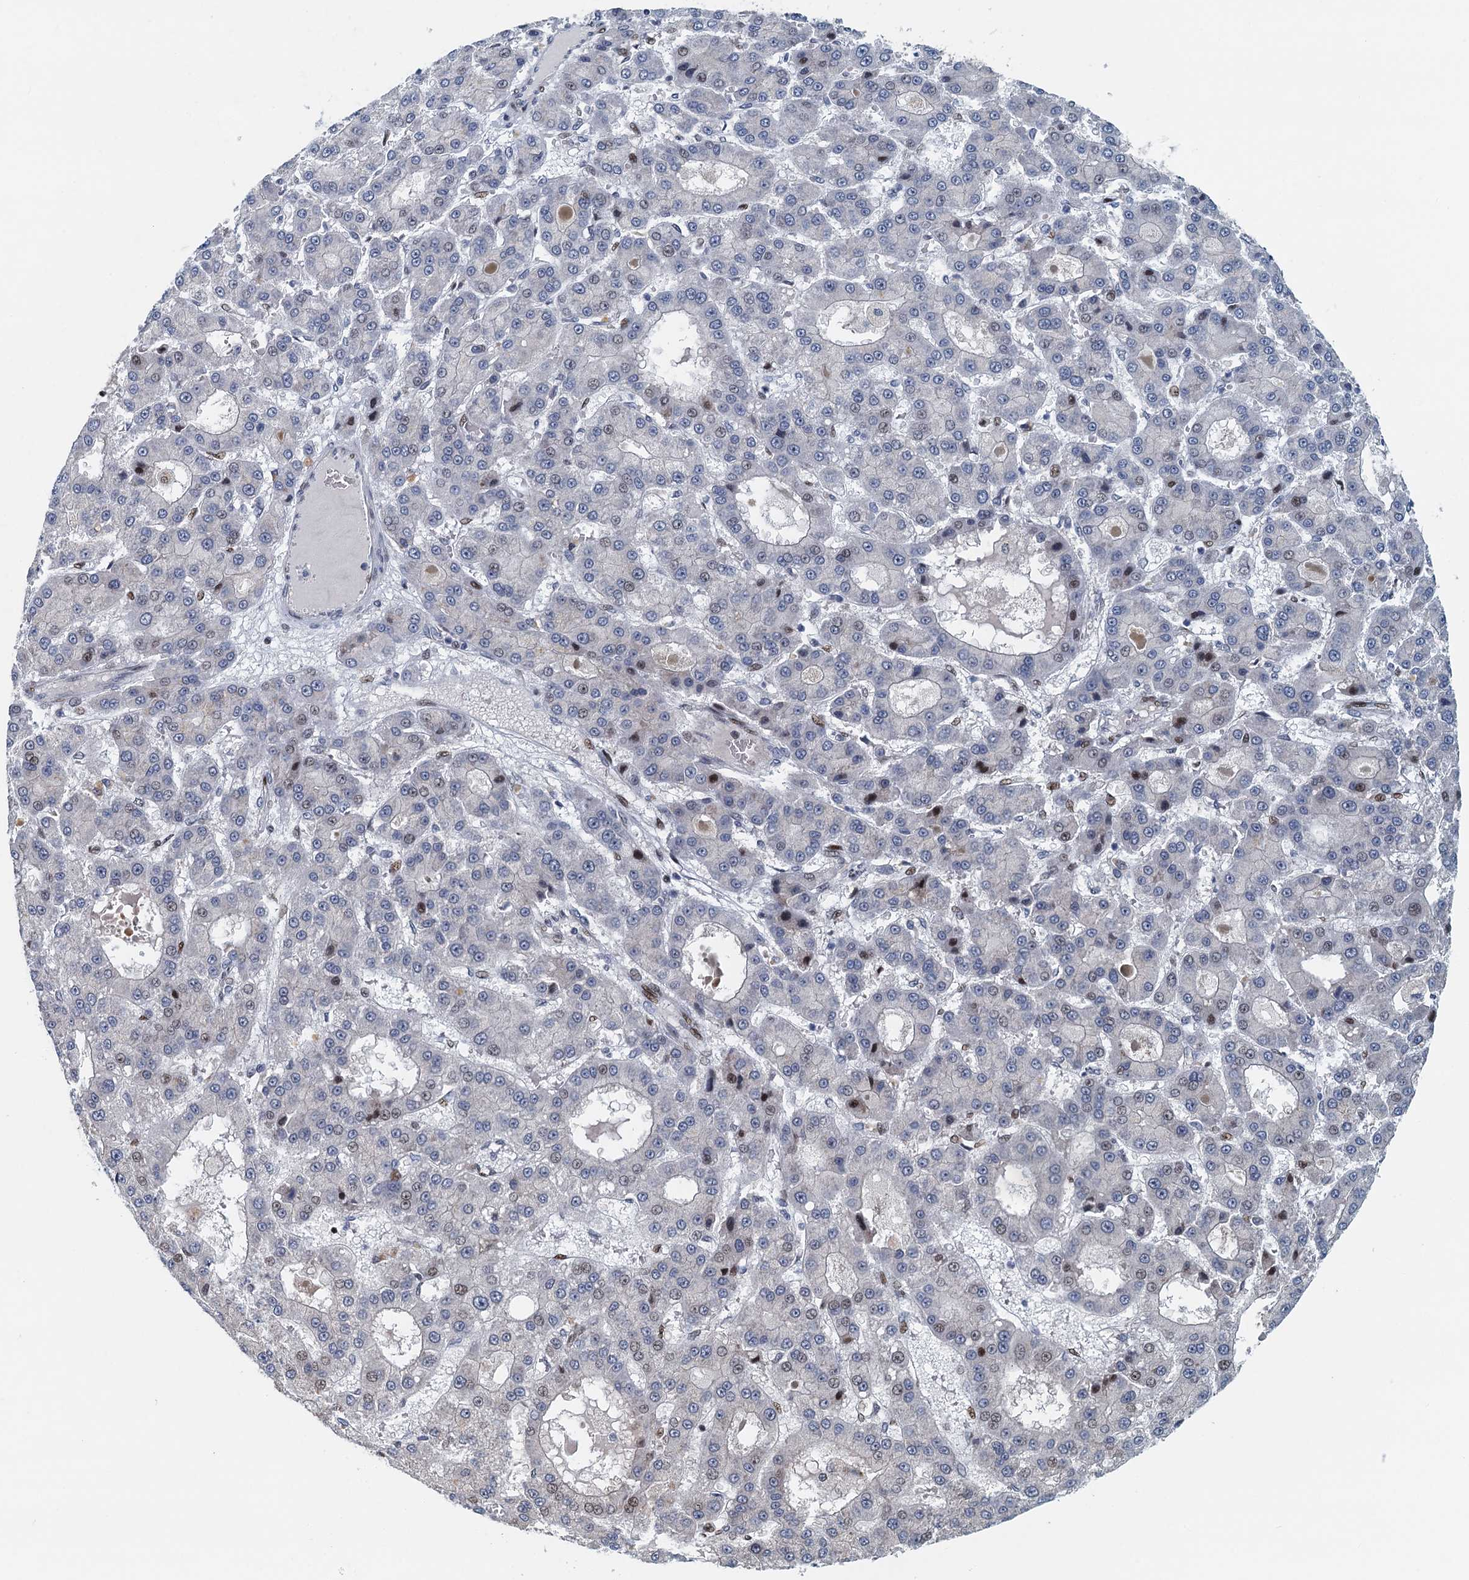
{"staining": {"intensity": "negative", "quantity": "none", "location": "none"}, "tissue": "liver cancer", "cell_type": "Tumor cells", "image_type": "cancer", "snomed": [{"axis": "morphology", "description": "Carcinoma, Hepatocellular, NOS"}, {"axis": "topography", "description": "Liver"}], "caption": "IHC image of neoplastic tissue: human liver cancer stained with DAB (3,3'-diaminobenzidine) shows no significant protein positivity in tumor cells.", "gene": "ANKRD13D", "patient": {"sex": "male", "age": 70}}